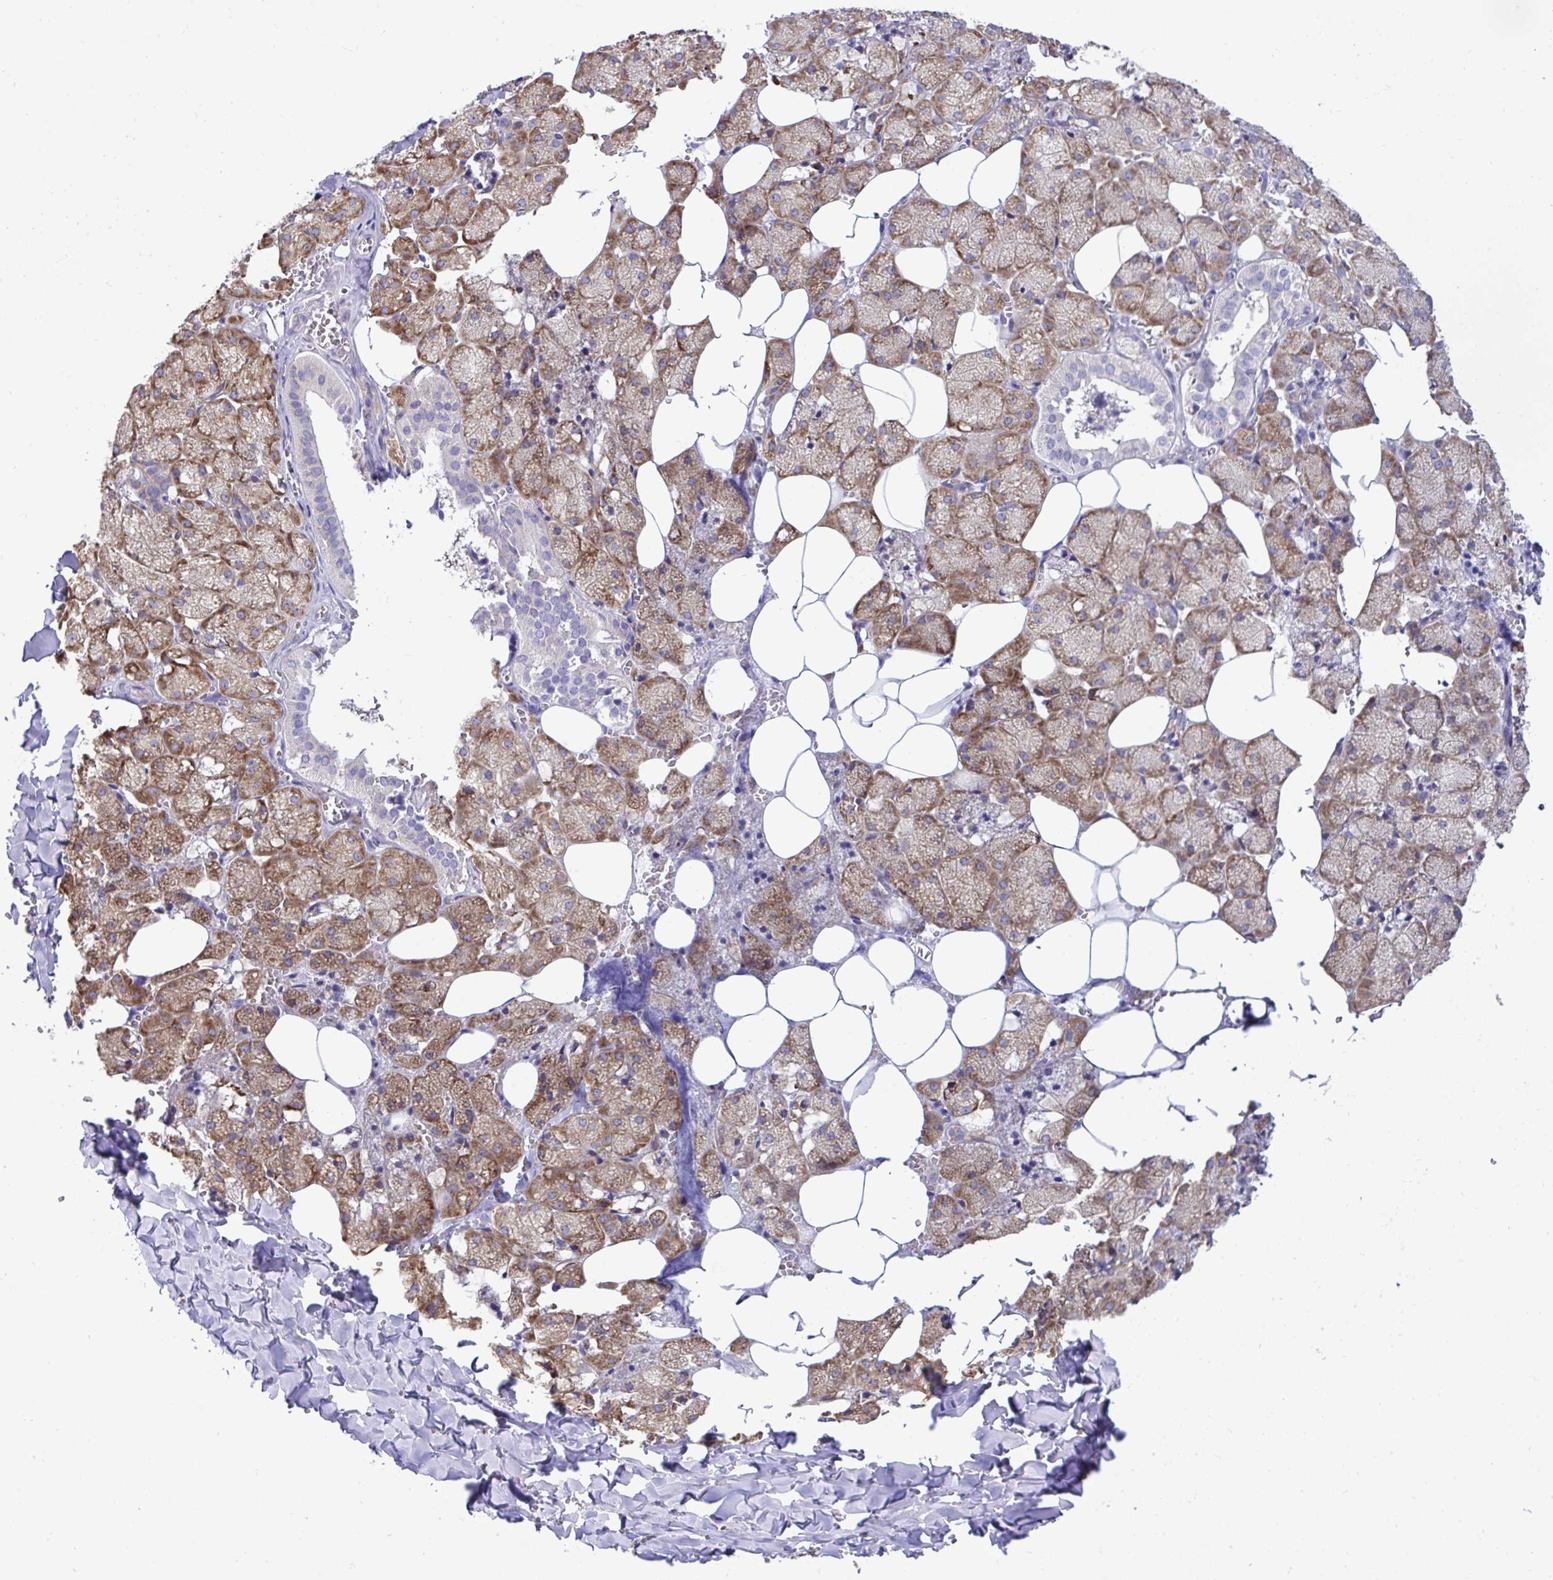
{"staining": {"intensity": "moderate", "quantity": ">75%", "location": "cytoplasmic/membranous"}, "tissue": "salivary gland", "cell_type": "Glandular cells", "image_type": "normal", "snomed": [{"axis": "morphology", "description": "Normal tissue, NOS"}, {"axis": "topography", "description": "Salivary gland"}, {"axis": "topography", "description": "Peripheral nerve tissue"}], "caption": "Unremarkable salivary gland demonstrates moderate cytoplasmic/membranous staining in about >75% of glandular cells, visualized by immunohistochemistry.", "gene": "RPL7", "patient": {"sex": "male", "age": 38}}